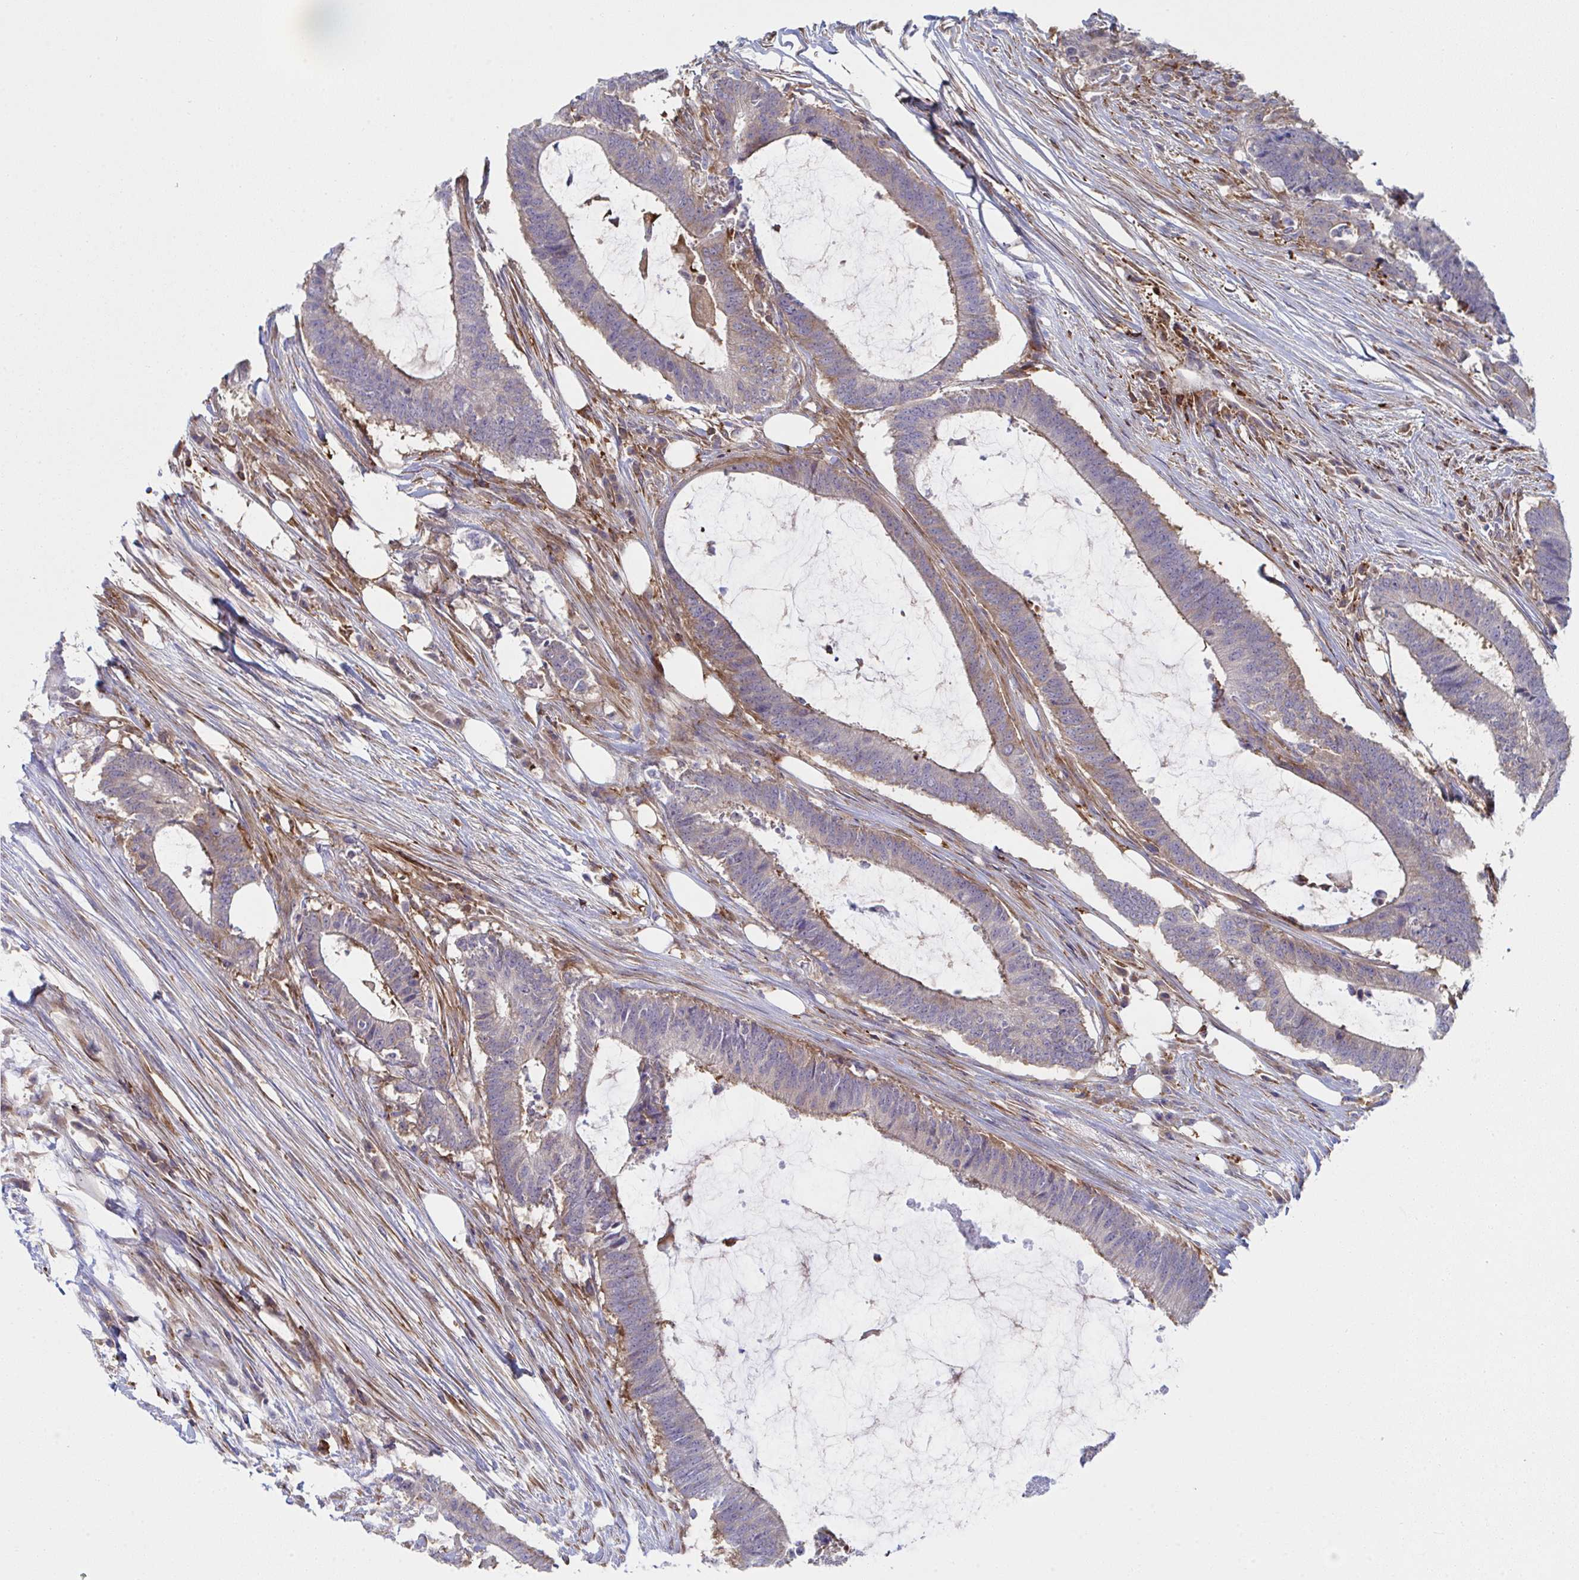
{"staining": {"intensity": "weak", "quantity": "25%-75%", "location": "cytoplasmic/membranous"}, "tissue": "colorectal cancer", "cell_type": "Tumor cells", "image_type": "cancer", "snomed": [{"axis": "morphology", "description": "Adenocarcinoma, NOS"}, {"axis": "topography", "description": "Colon"}], "caption": "DAB (3,3'-diaminobenzidine) immunohistochemical staining of adenocarcinoma (colorectal) displays weak cytoplasmic/membranous protein expression in approximately 25%-75% of tumor cells.", "gene": "WNK1", "patient": {"sex": "female", "age": 43}}